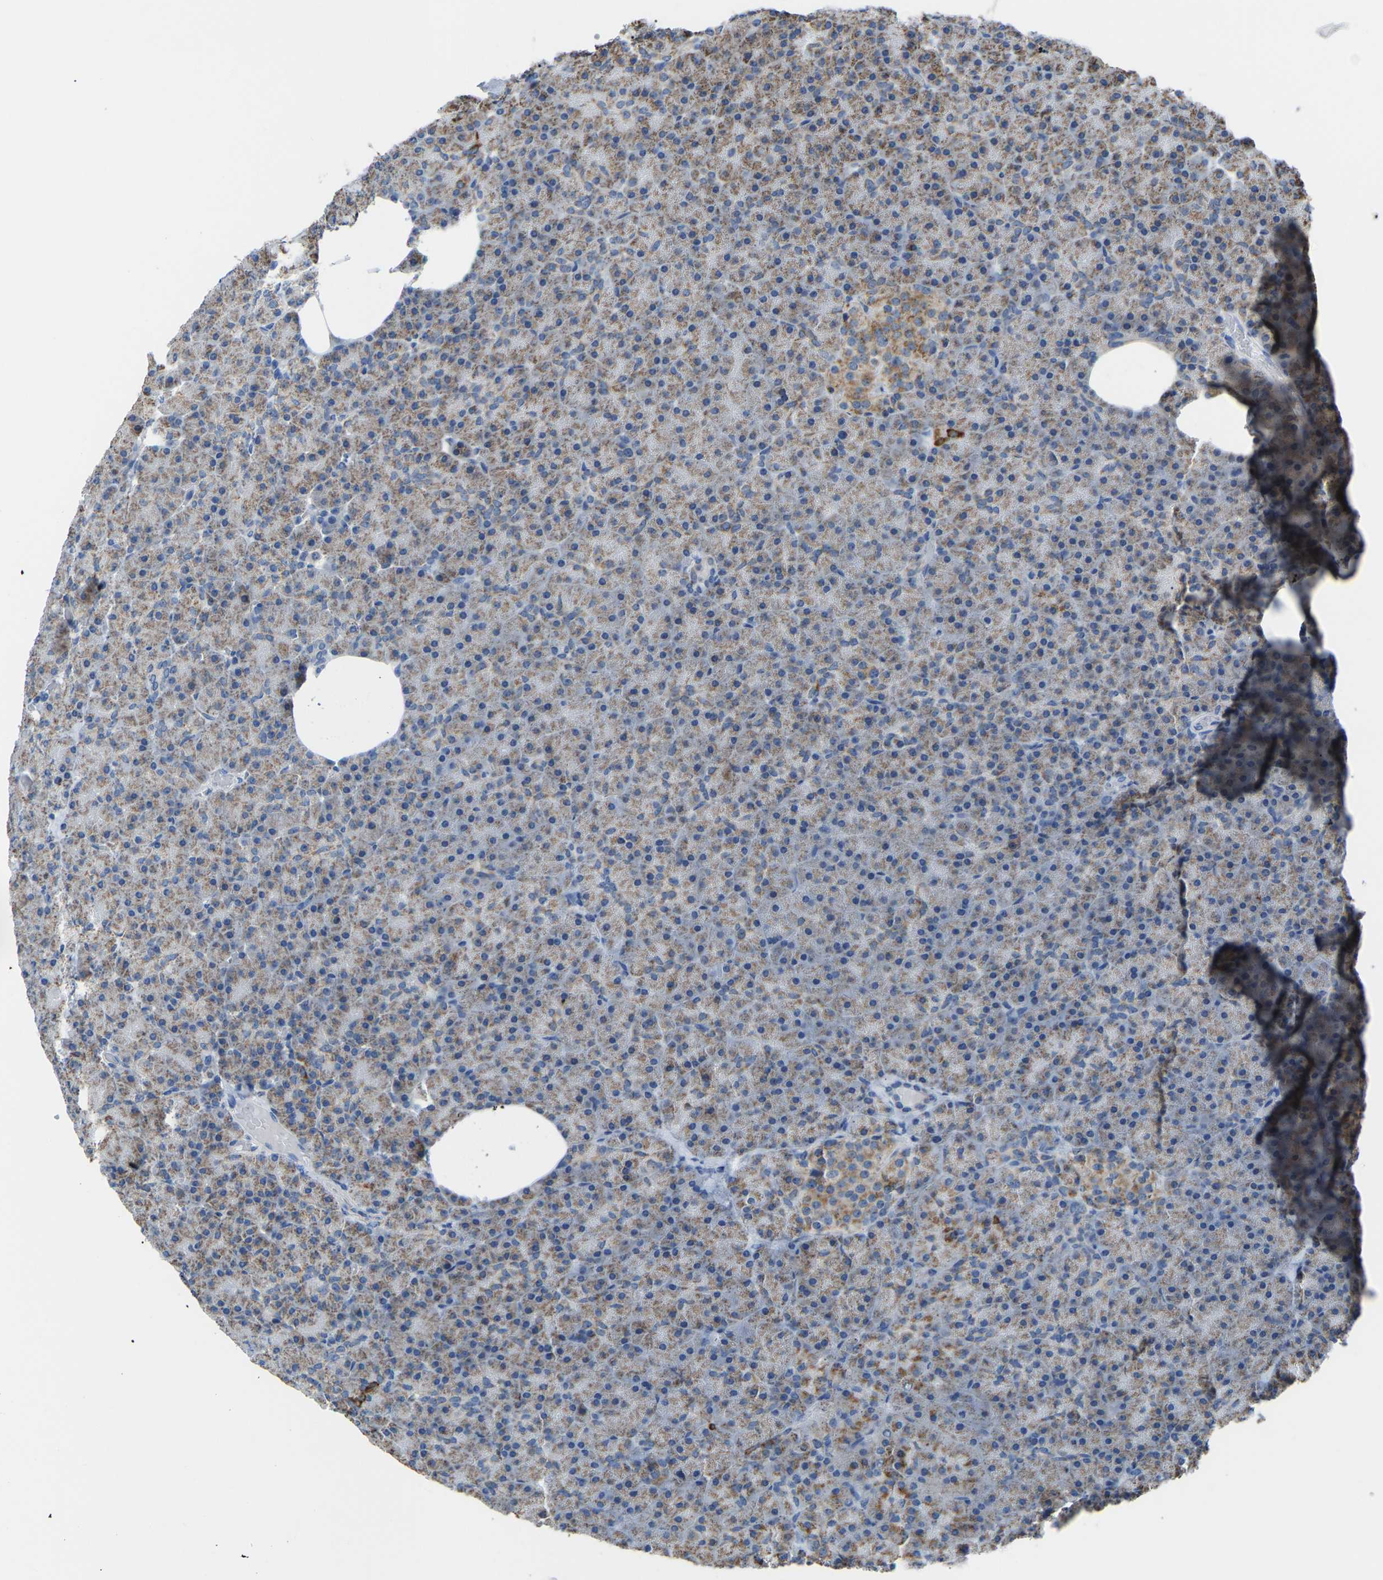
{"staining": {"intensity": "weak", "quantity": ">75%", "location": "cytoplasmic/membranous"}, "tissue": "pancreas", "cell_type": "Exocrine glandular cells", "image_type": "normal", "snomed": [{"axis": "morphology", "description": "Normal tissue, NOS"}, {"axis": "morphology", "description": "Carcinoid, malignant, NOS"}, {"axis": "topography", "description": "Pancreas"}], "caption": "Pancreas was stained to show a protein in brown. There is low levels of weak cytoplasmic/membranous staining in approximately >75% of exocrine glandular cells.", "gene": "CANT1", "patient": {"sex": "female", "age": 35}}